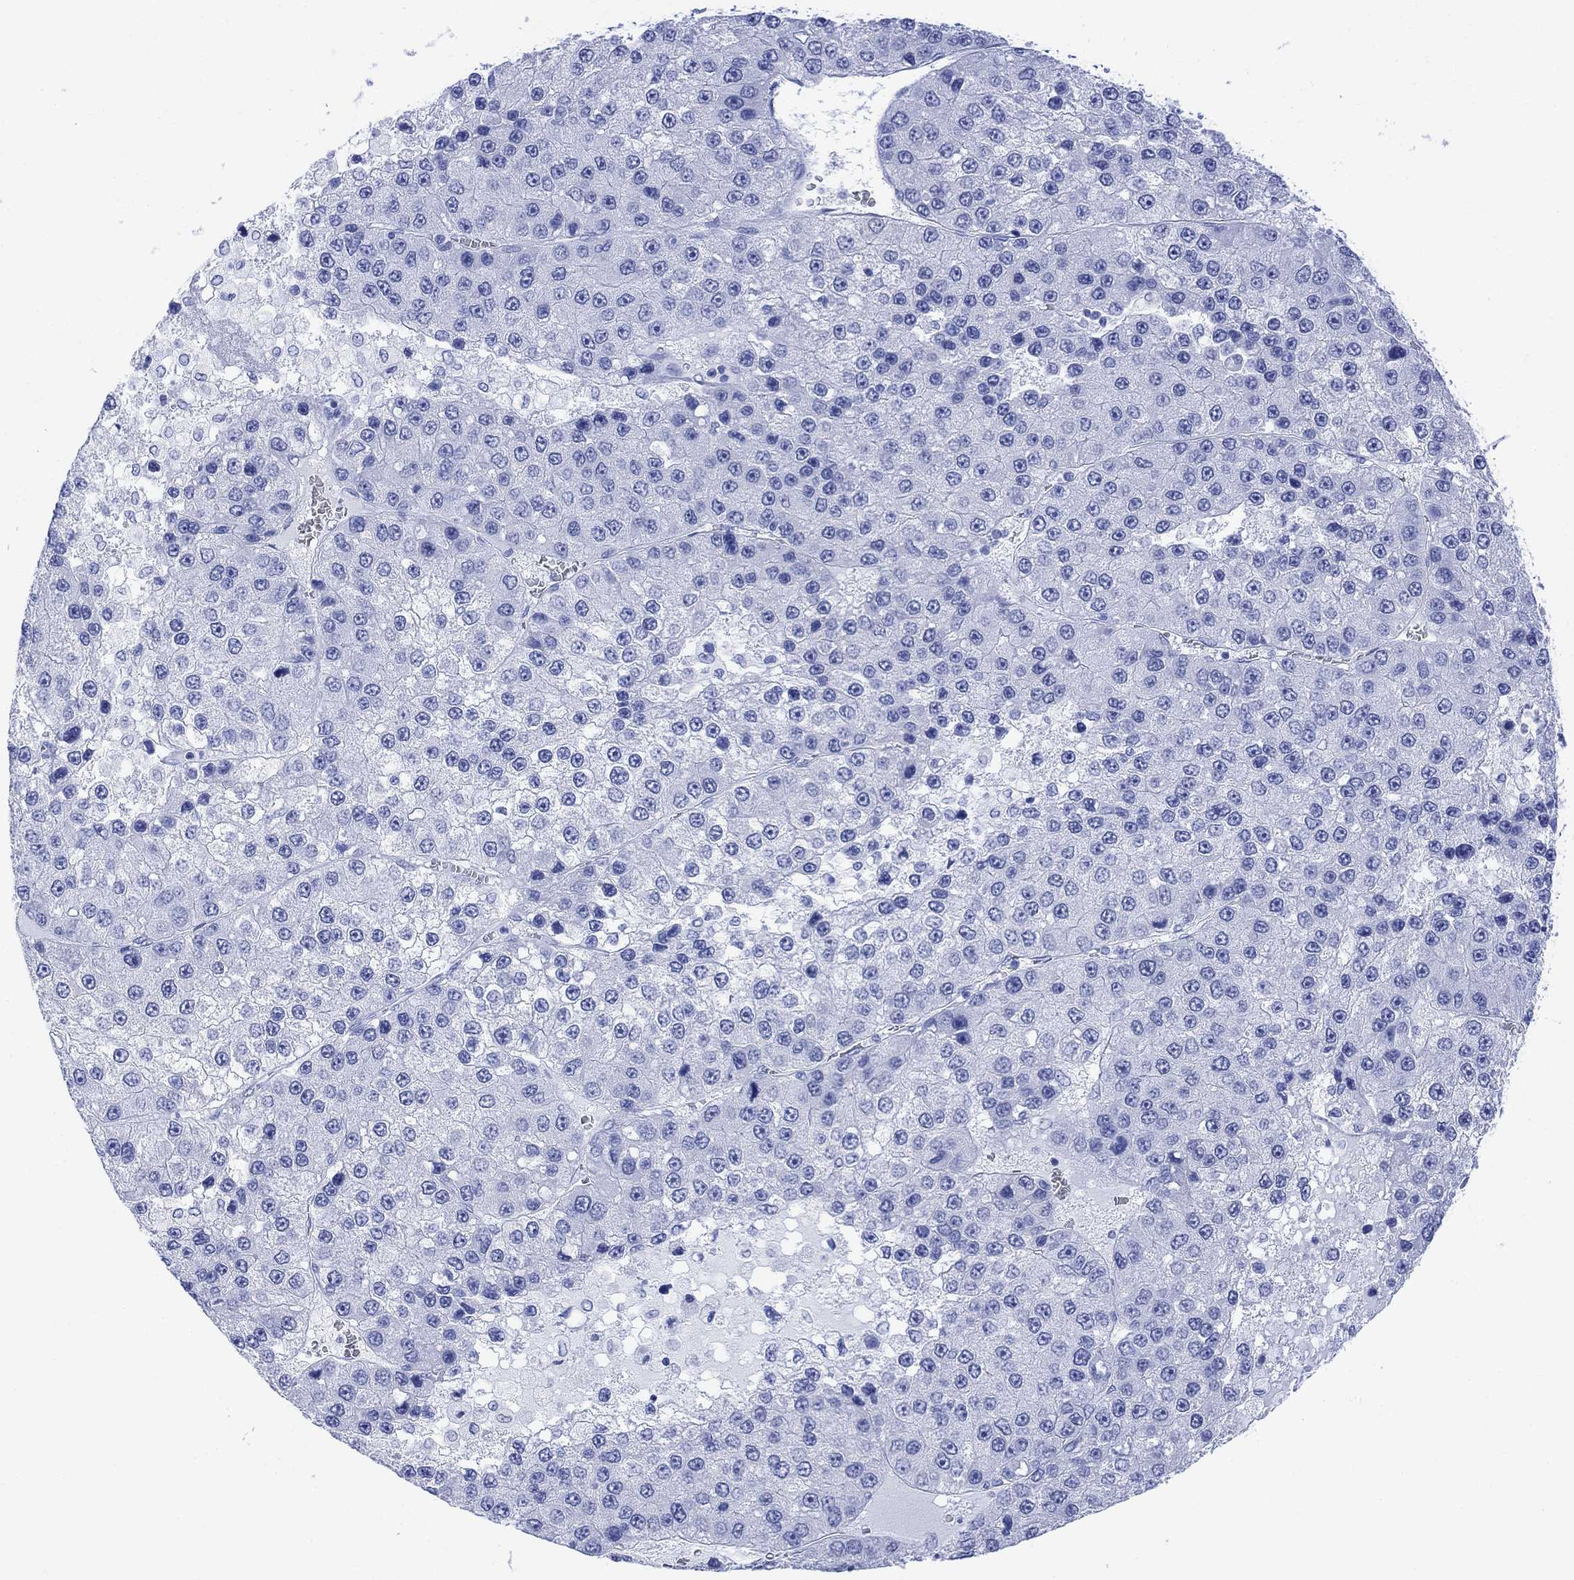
{"staining": {"intensity": "negative", "quantity": "none", "location": "none"}, "tissue": "liver cancer", "cell_type": "Tumor cells", "image_type": "cancer", "snomed": [{"axis": "morphology", "description": "Carcinoma, Hepatocellular, NOS"}, {"axis": "topography", "description": "Liver"}], "caption": "High magnification brightfield microscopy of liver cancer (hepatocellular carcinoma) stained with DAB (brown) and counterstained with hematoxylin (blue): tumor cells show no significant staining.", "gene": "CELF4", "patient": {"sex": "female", "age": 73}}